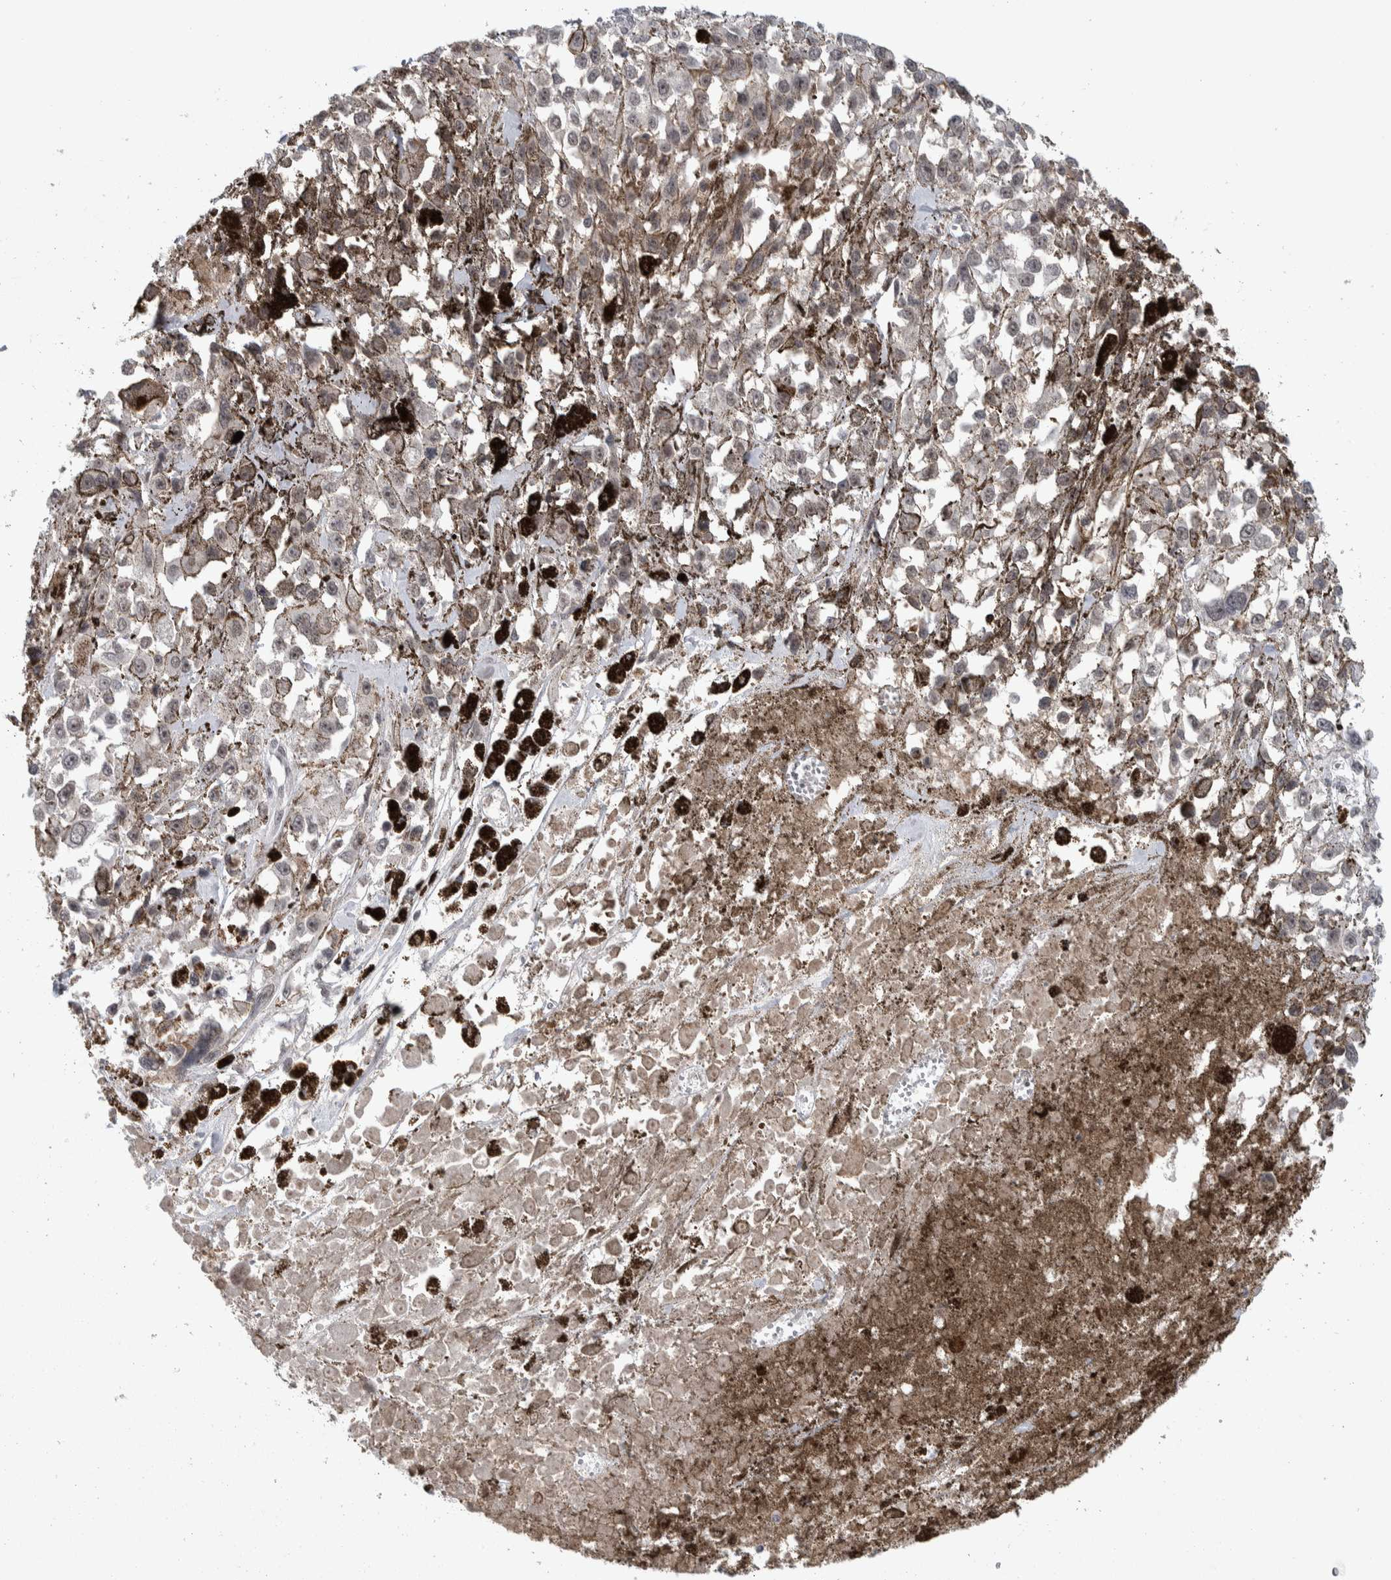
{"staining": {"intensity": "negative", "quantity": "none", "location": "none"}, "tissue": "melanoma", "cell_type": "Tumor cells", "image_type": "cancer", "snomed": [{"axis": "morphology", "description": "Malignant melanoma, Metastatic site"}, {"axis": "topography", "description": "Lymph node"}], "caption": "High power microscopy micrograph of an immunohistochemistry (IHC) photomicrograph of melanoma, revealing no significant expression in tumor cells.", "gene": "ZSCAN21", "patient": {"sex": "male", "age": 59}}